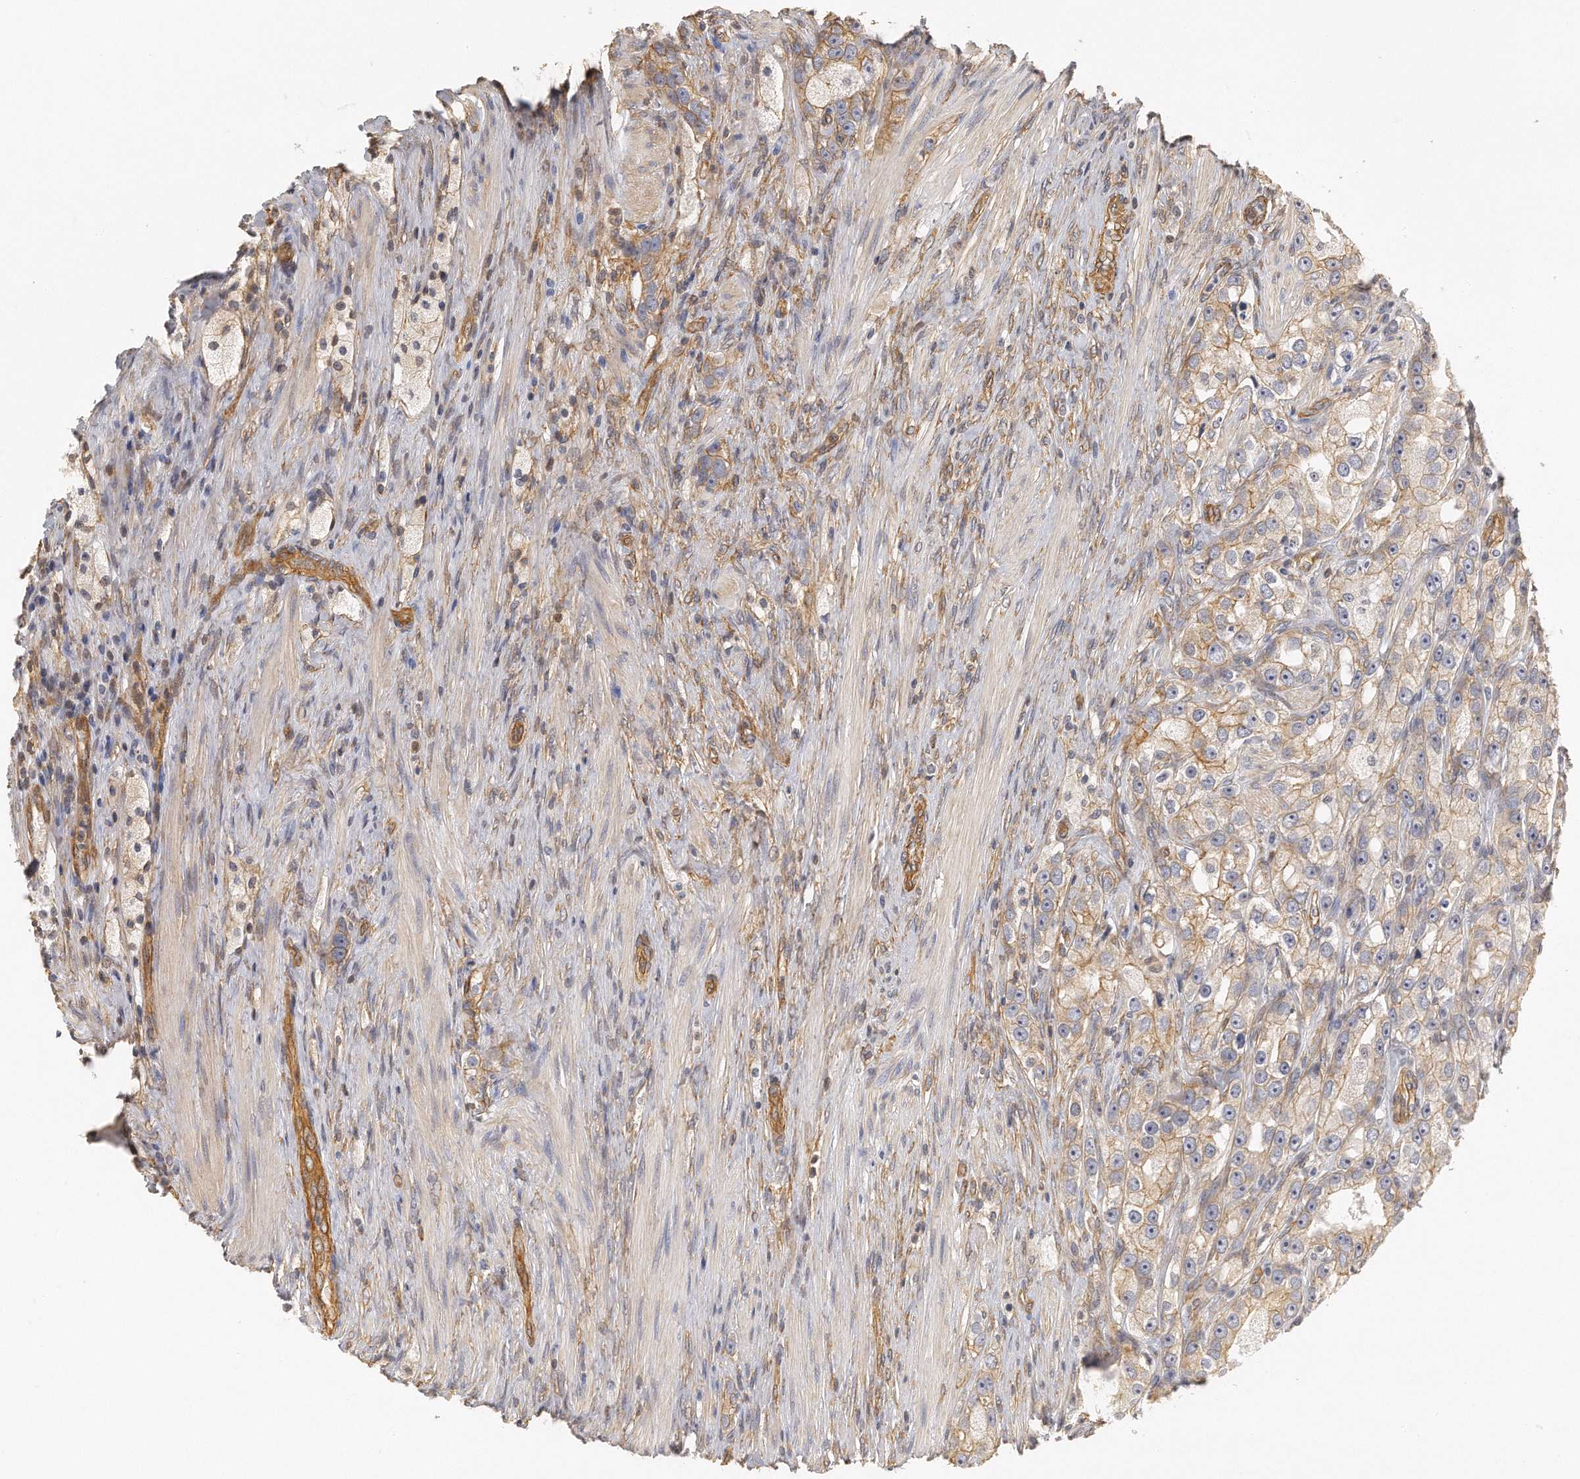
{"staining": {"intensity": "moderate", "quantity": "25%-75%", "location": "cytoplasmic/membranous"}, "tissue": "prostate cancer", "cell_type": "Tumor cells", "image_type": "cancer", "snomed": [{"axis": "morphology", "description": "Adenocarcinoma, High grade"}, {"axis": "topography", "description": "Prostate"}], "caption": "Prostate cancer stained with a protein marker reveals moderate staining in tumor cells.", "gene": "CHST7", "patient": {"sex": "male", "age": 63}}